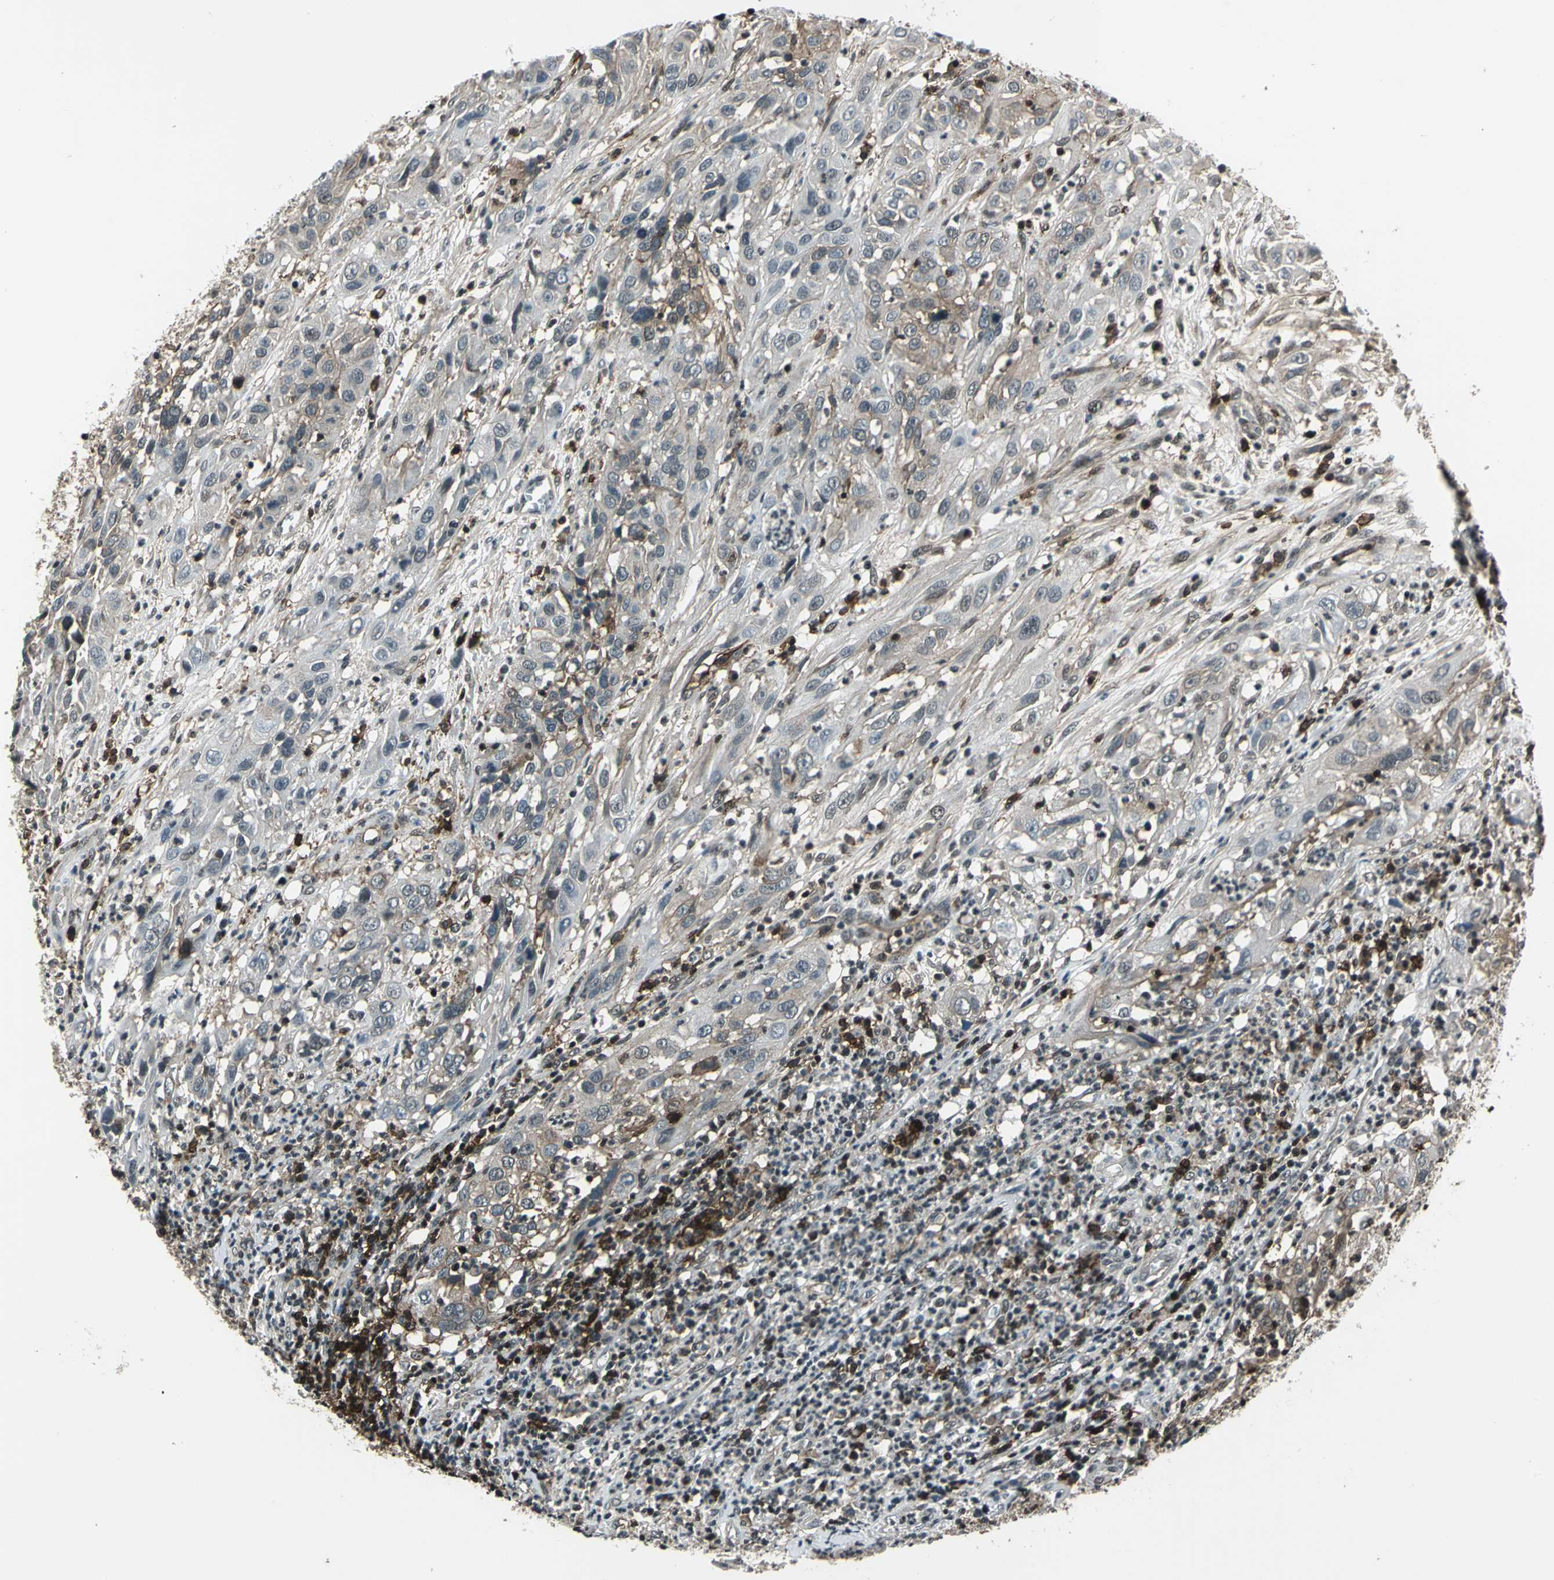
{"staining": {"intensity": "weak", "quantity": "25%-75%", "location": "cytoplasmic/membranous"}, "tissue": "cervical cancer", "cell_type": "Tumor cells", "image_type": "cancer", "snomed": [{"axis": "morphology", "description": "Squamous cell carcinoma, NOS"}, {"axis": "topography", "description": "Cervix"}], "caption": "DAB (3,3'-diaminobenzidine) immunohistochemical staining of cervical squamous cell carcinoma reveals weak cytoplasmic/membranous protein staining in approximately 25%-75% of tumor cells.", "gene": "NR2C2", "patient": {"sex": "female", "age": 32}}